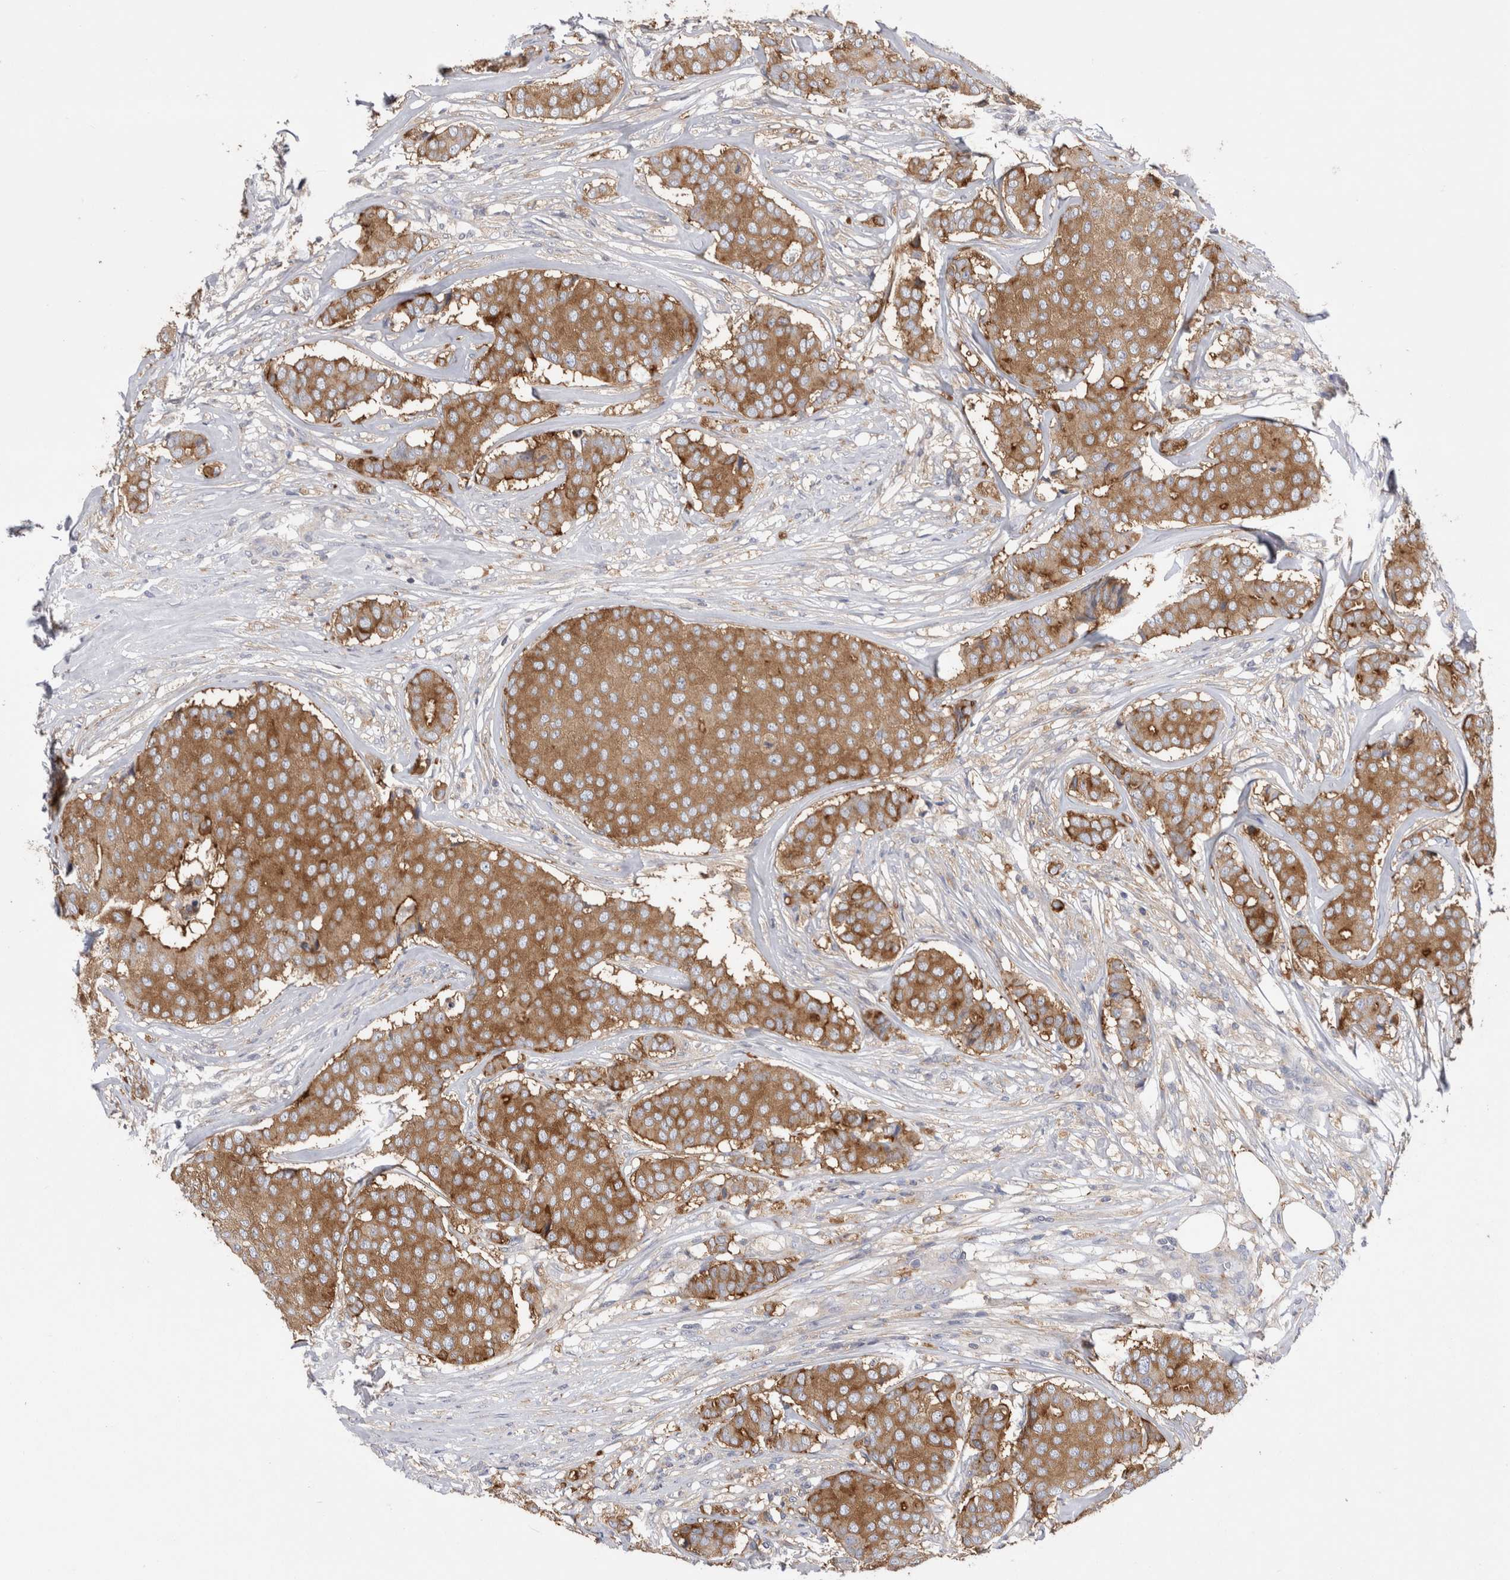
{"staining": {"intensity": "moderate", "quantity": ">75%", "location": "cytoplasmic/membranous"}, "tissue": "breast cancer", "cell_type": "Tumor cells", "image_type": "cancer", "snomed": [{"axis": "morphology", "description": "Duct carcinoma"}, {"axis": "topography", "description": "Breast"}], "caption": "An immunohistochemistry image of neoplastic tissue is shown. Protein staining in brown highlights moderate cytoplasmic/membranous positivity in breast cancer (infiltrating ductal carcinoma) within tumor cells. (Stains: DAB in brown, nuclei in blue, Microscopy: brightfield microscopy at high magnification).", "gene": "RAB11FIP1", "patient": {"sex": "female", "age": 75}}